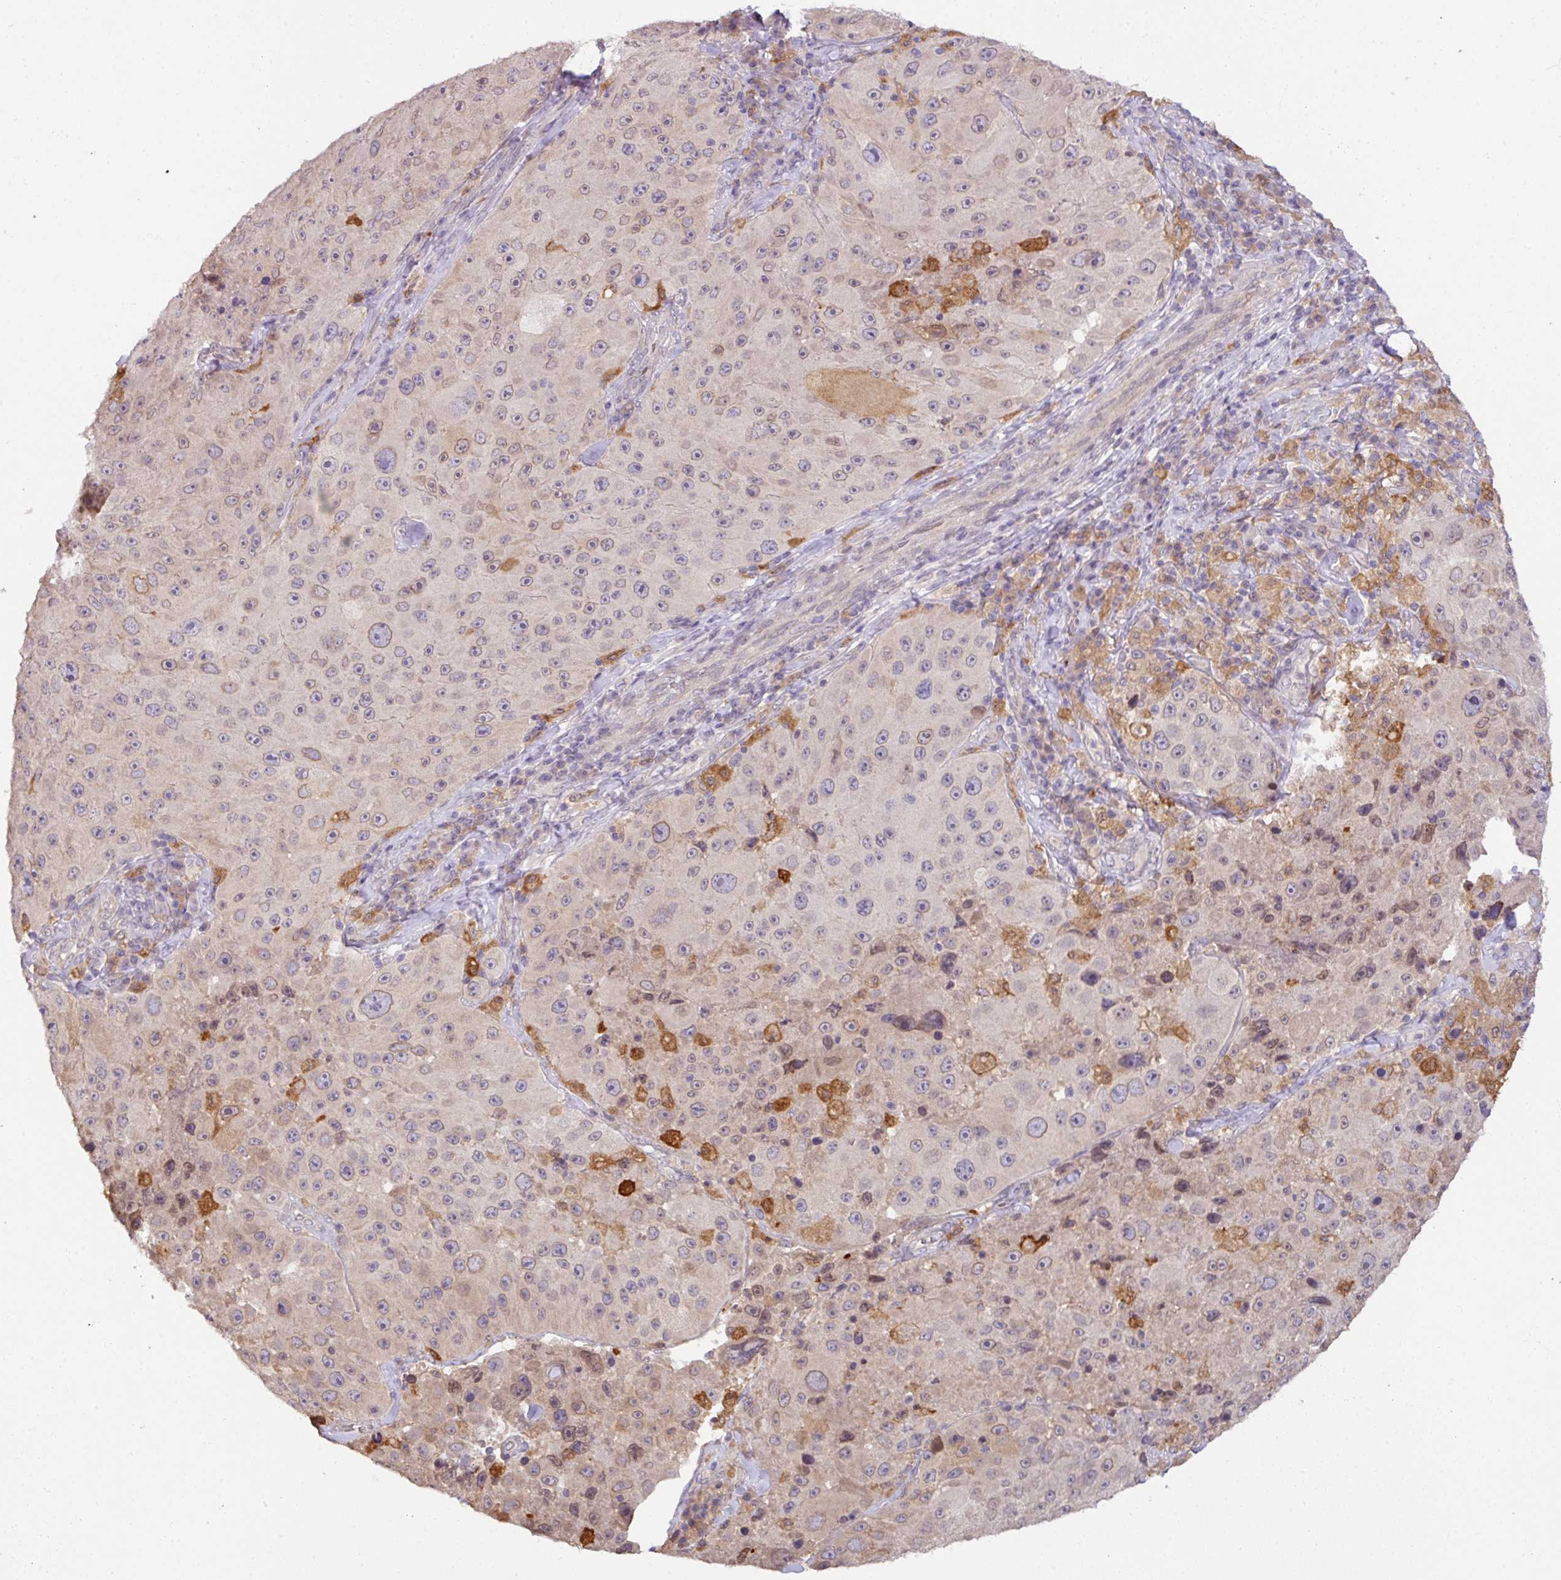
{"staining": {"intensity": "negative", "quantity": "none", "location": "none"}, "tissue": "melanoma", "cell_type": "Tumor cells", "image_type": "cancer", "snomed": [{"axis": "morphology", "description": "Malignant melanoma, Metastatic site"}, {"axis": "topography", "description": "Lymph node"}], "caption": "Immunohistochemistry (IHC) image of melanoma stained for a protein (brown), which demonstrates no expression in tumor cells.", "gene": "GCNT7", "patient": {"sex": "male", "age": 62}}